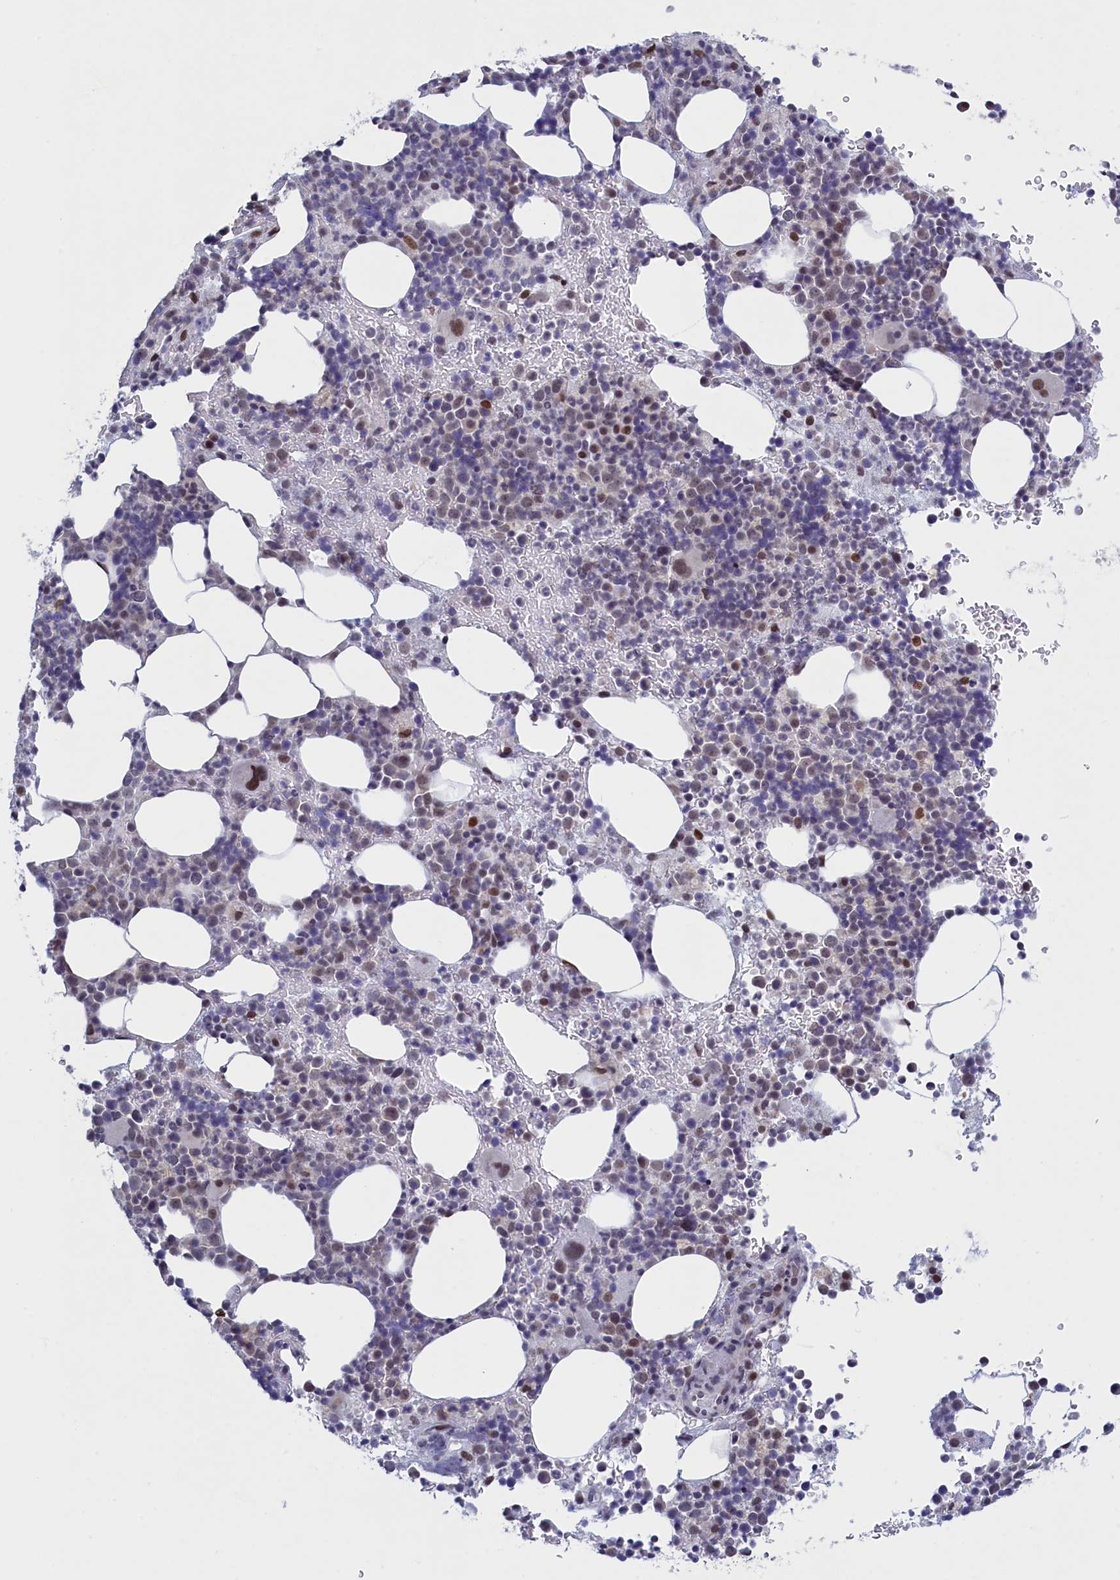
{"staining": {"intensity": "moderate", "quantity": "<25%", "location": "nuclear"}, "tissue": "bone marrow", "cell_type": "Hematopoietic cells", "image_type": "normal", "snomed": [{"axis": "morphology", "description": "Normal tissue, NOS"}, {"axis": "topography", "description": "Bone marrow"}], "caption": "Approximately <25% of hematopoietic cells in unremarkable bone marrow reveal moderate nuclear protein staining as visualized by brown immunohistochemical staining.", "gene": "ATF7IP2", "patient": {"sex": "female", "age": 82}}